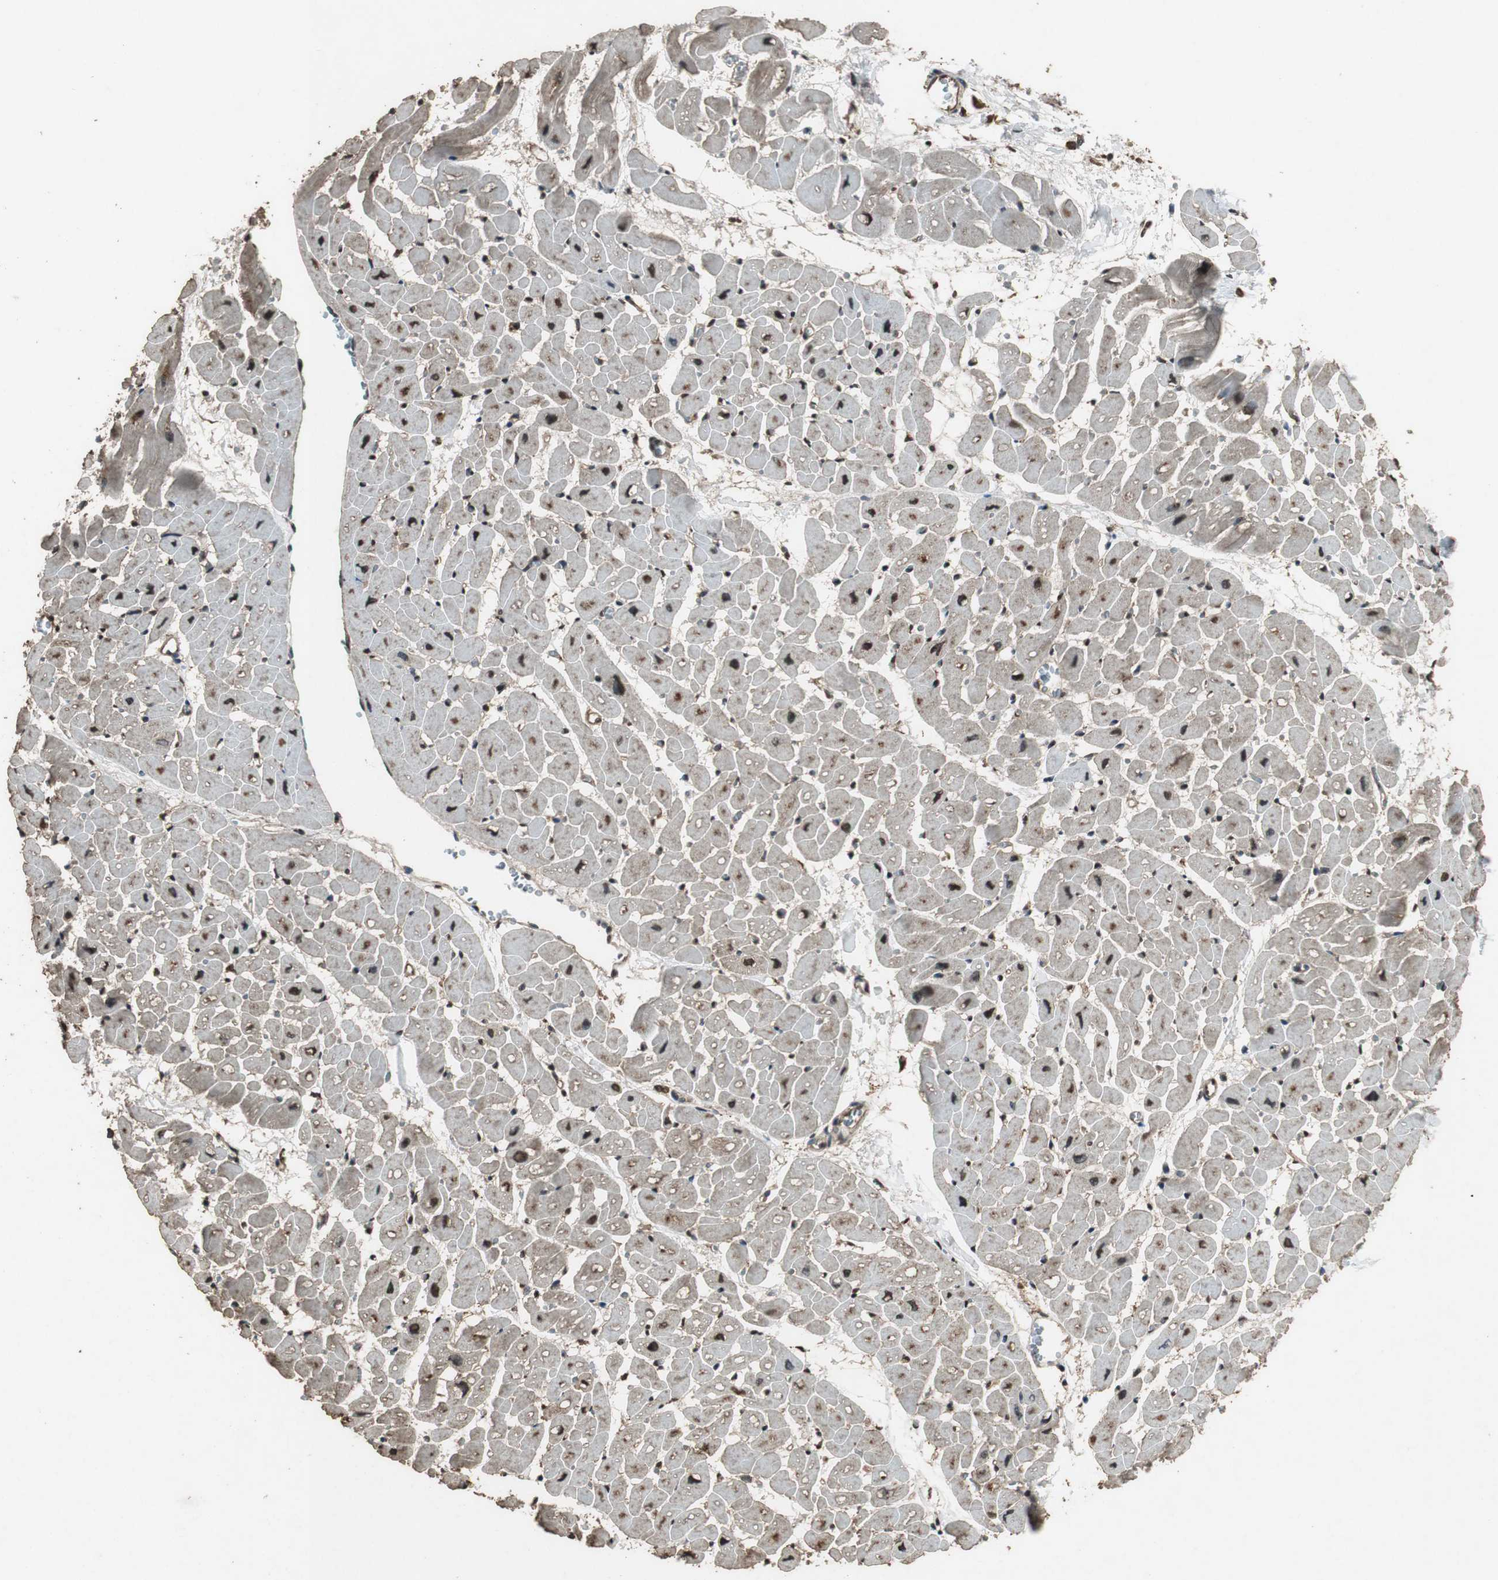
{"staining": {"intensity": "strong", "quantity": ">75%", "location": "cytoplasmic/membranous,nuclear"}, "tissue": "heart muscle", "cell_type": "Cardiomyocytes", "image_type": "normal", "snomed": [{"axis": "morphology", "description": "Normal tissue, NOS"}, {"axis": "topography", "description": "Heart"}], "caption": "Protein staining exhibits strong cytoplasmic/membranous,nuclear expression in approximately >75% of cardiomyocytes in benign heart muscle. The staining is performed using DAB (3,3'-diaminobenzidine) brown chromogen to label protein expression. The nuclei are counter-stained blue using hematoxylin.", "gene": "PPP1R13B", "patient": {"sex": "male", "age": 45}}